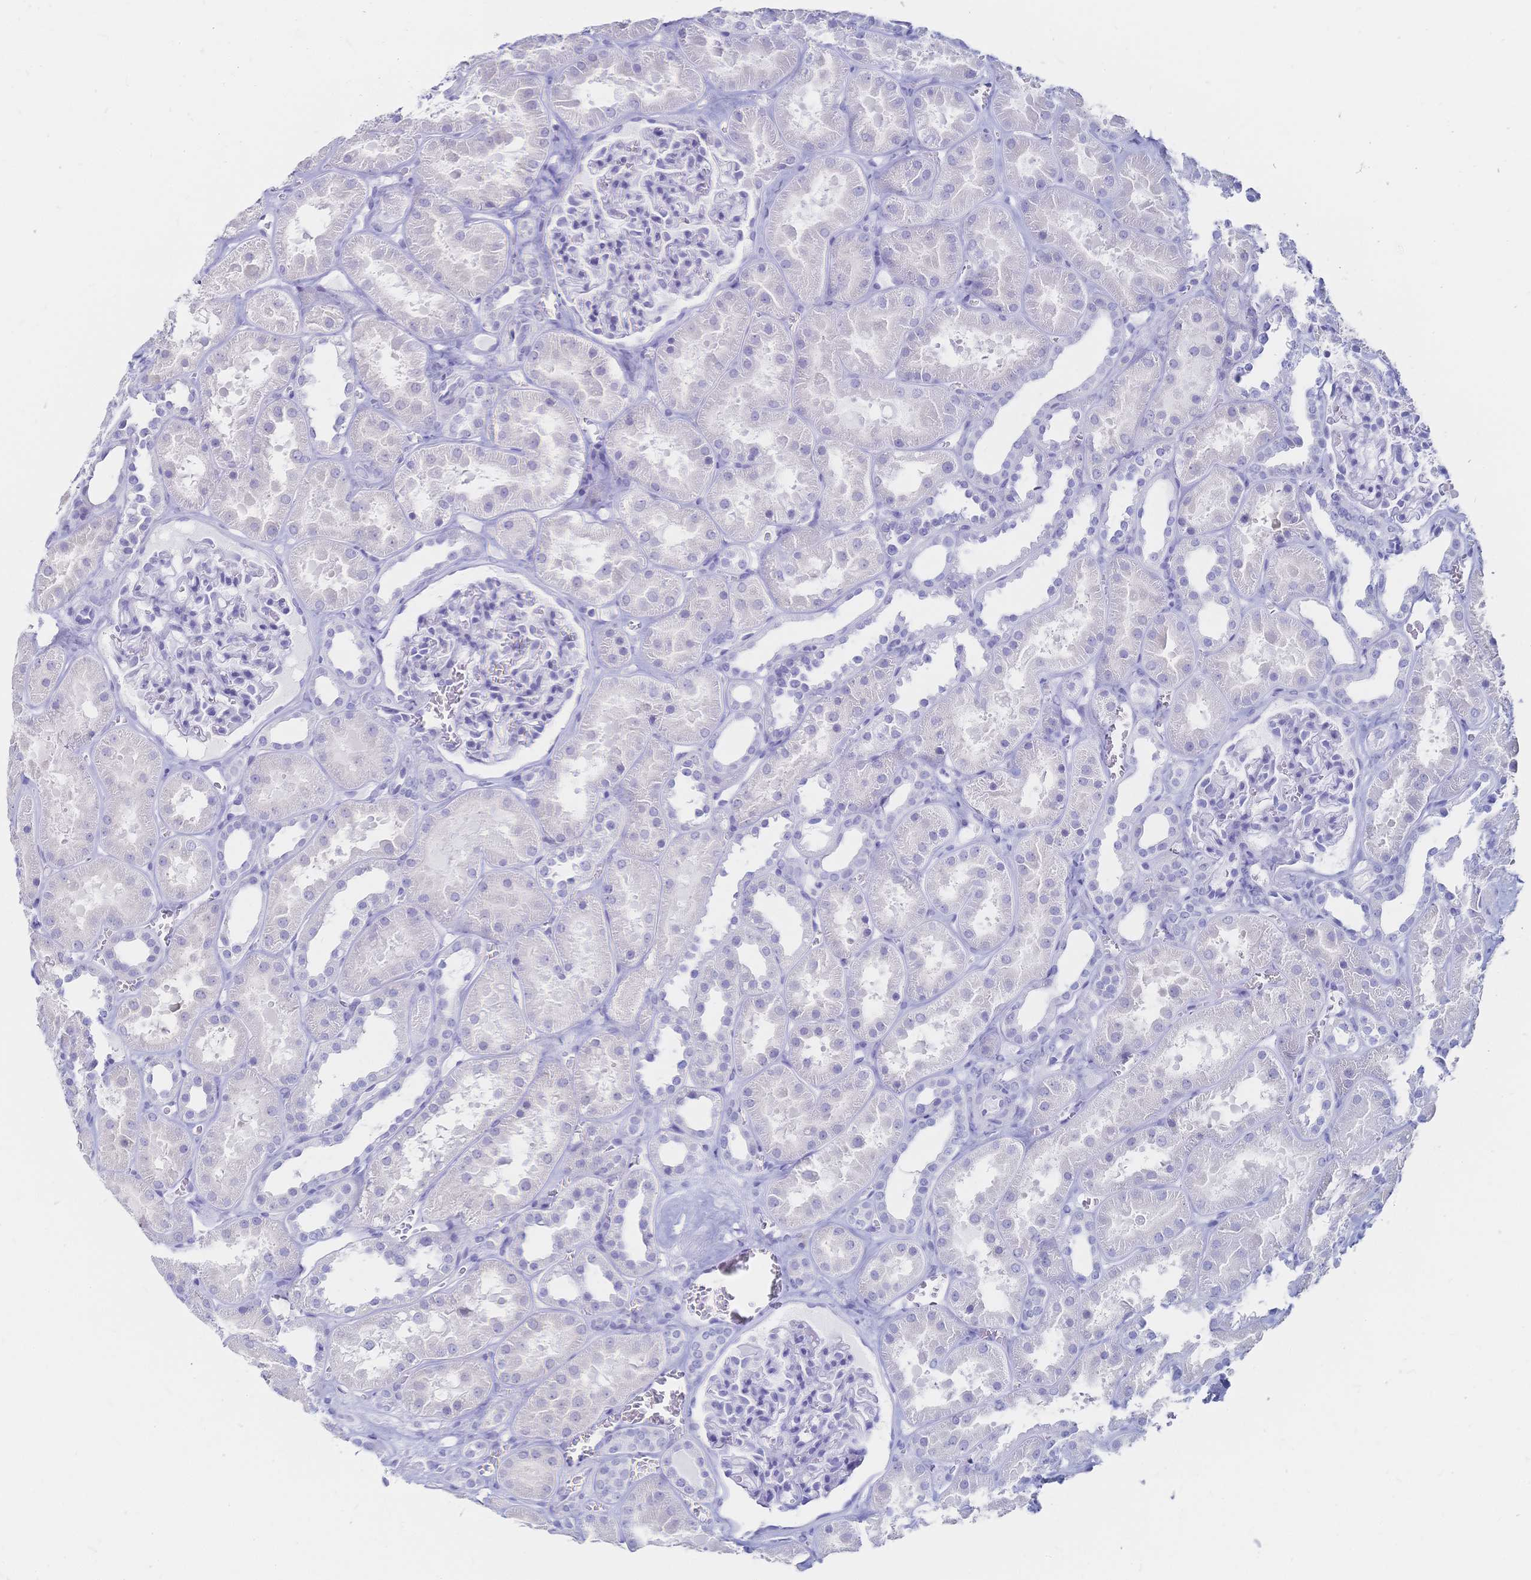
{"staining": {"intensity": "negative", "quantity": "none", "location": "none"}, "tissue": "kidney", "cell_type": "Cells in glomeruli", "image_type": "normal", "snomed": [{"axis": "morphology", "description": "Normal tissue, NOS"}, {"axis": "topography", "description": "Kidney"}], "caption": "Immunohistochemistry micrograph of normal kidney: human kidney stained with DAB (3,3'-diaminobenzidine) demonstrates no significant protein staining in cells in glomeruli.", "gene": "IL2RB", "patient": {"sex": "female", "age": 41}}